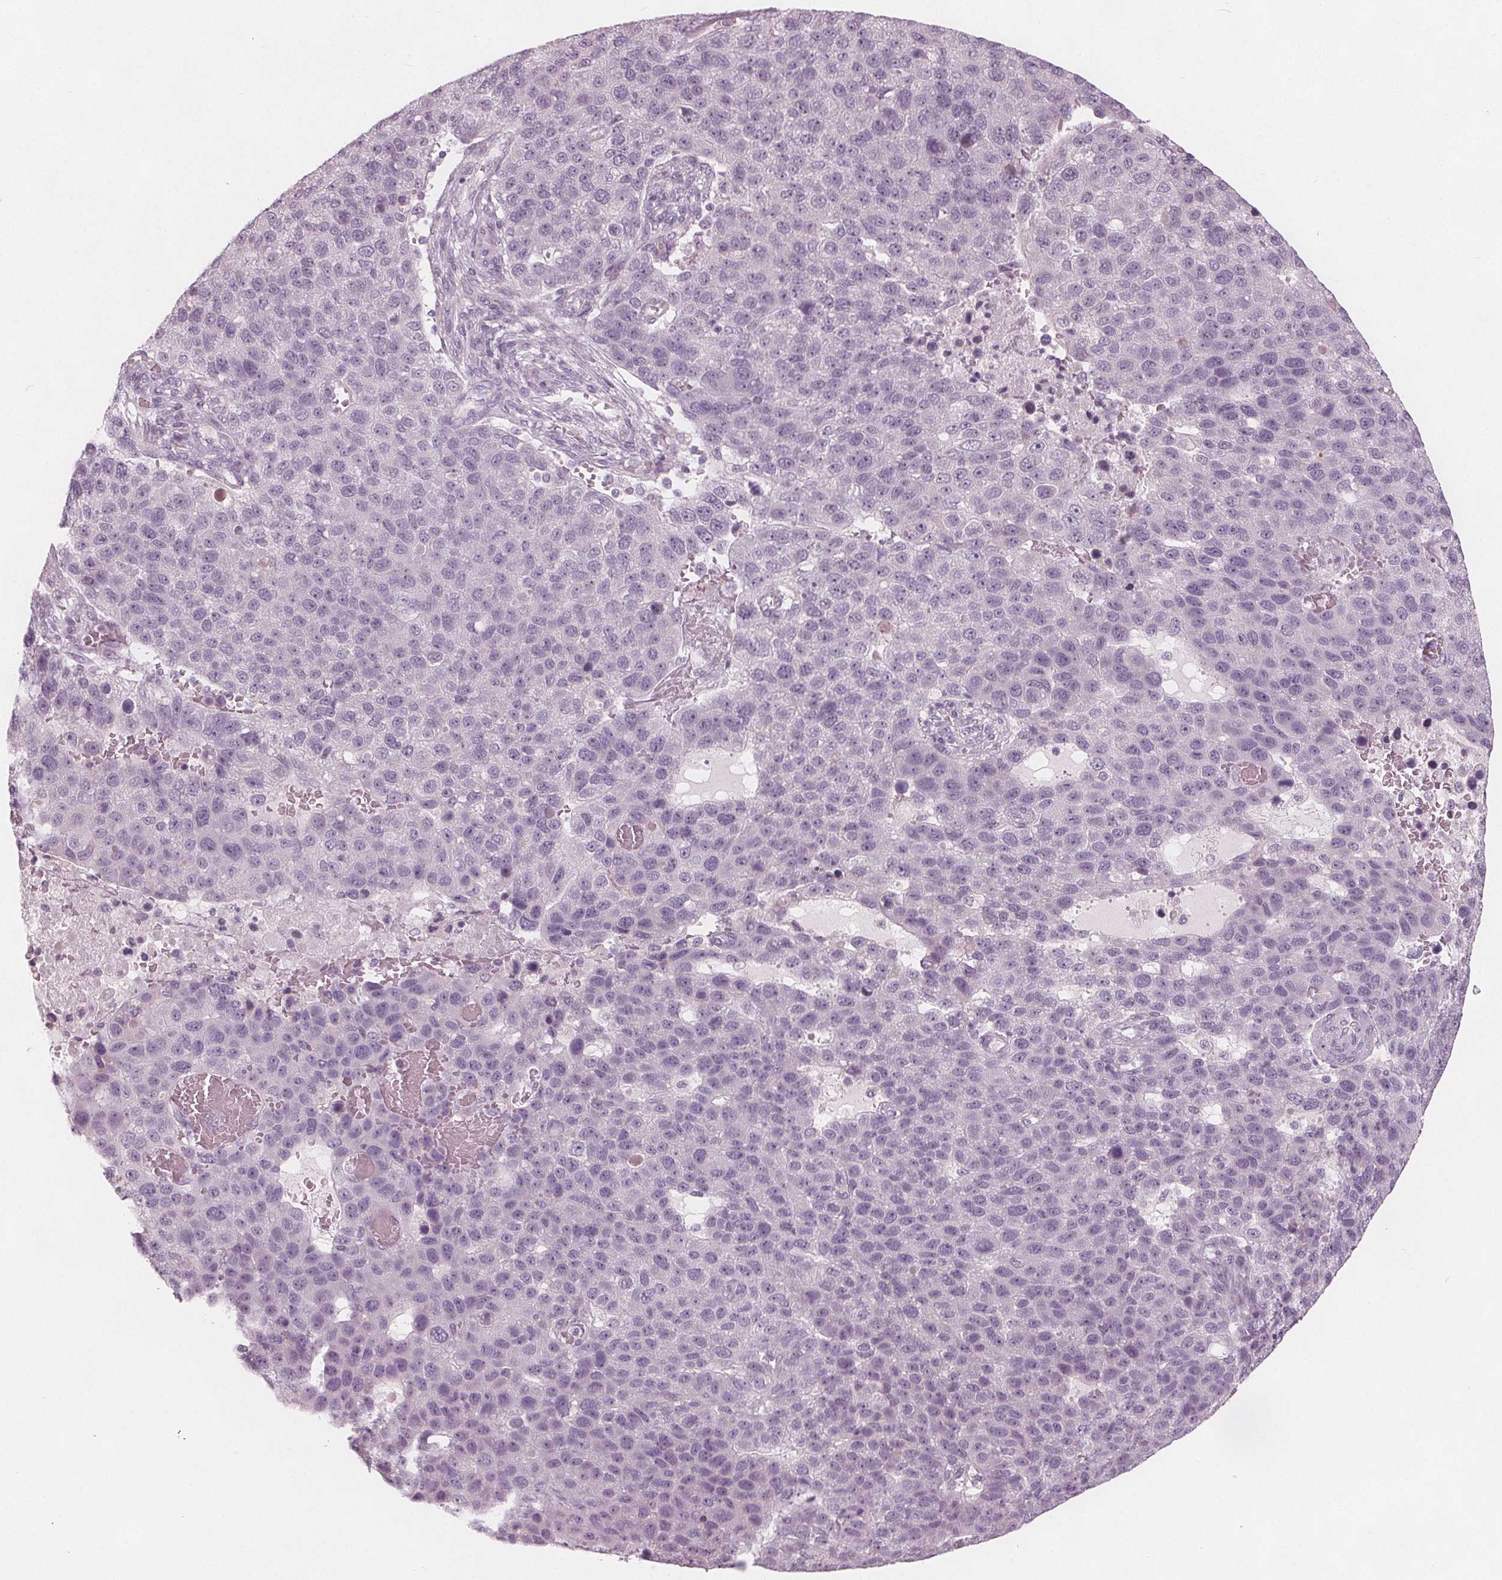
{"staining": {"intensity": "negative", "quantity": "none", "location": "none"}, "tissue": "pancreatic cancer", "cell_type": "Tumor cells", "image_type": "cancer", "snomed": [{"axis": "morphology", "description": "Adenocarcinoma, NOS"}, {"axis": "topography", "description": "Pancreas"}], "caption": "Immunohistochemistry micrograph of neoplastic tissue: pancreatic cancer stained with DAB exhibits no significant protein expression in tumor cells. (Immunohistochemistry, brightfield microscopy, high magnification).", "gene": "BRSK1", "patient": {"sex": "female", "age": 61}}